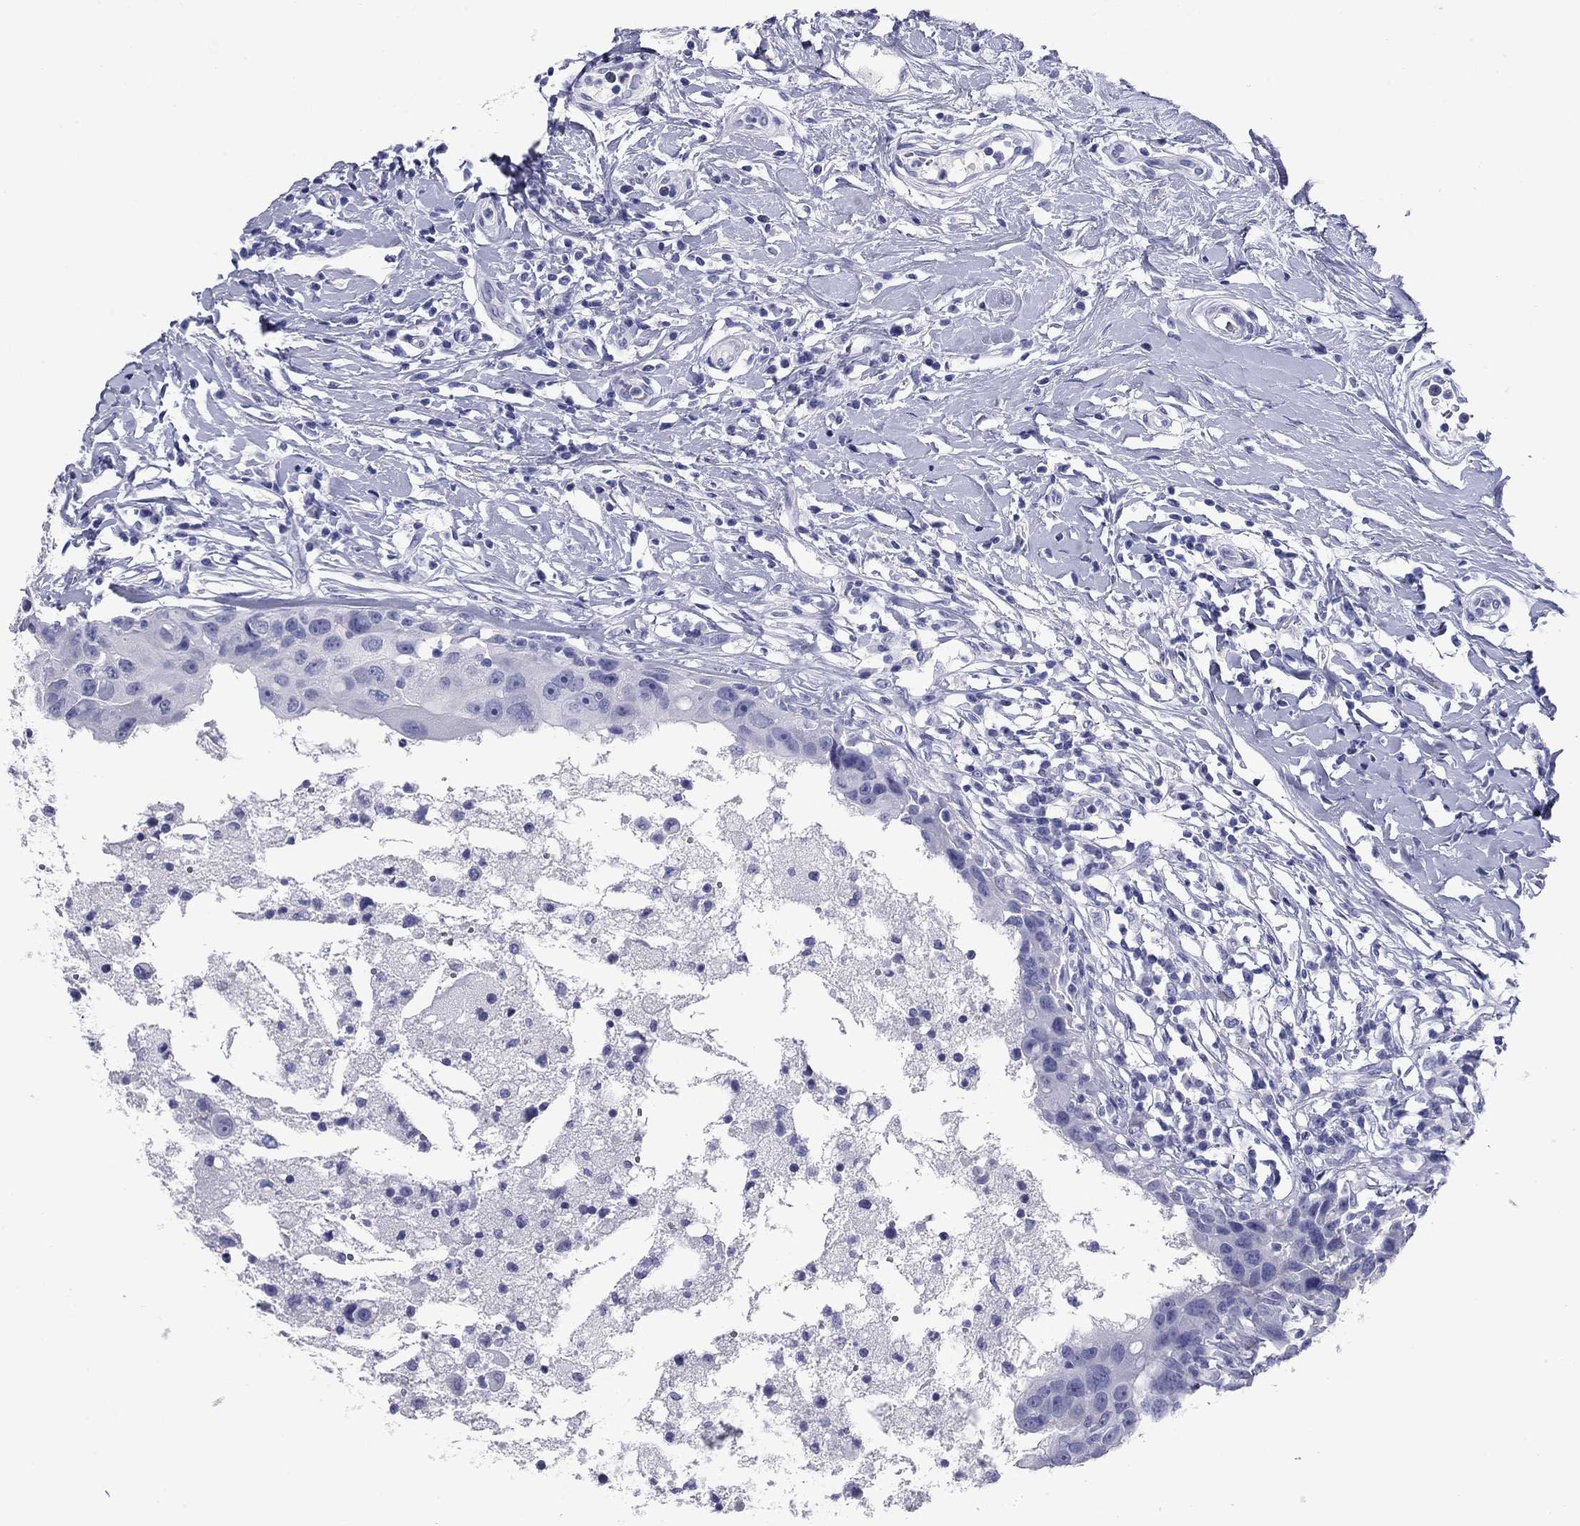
{"staining": {"intensity": "negative", "quantity": "none", "location": "none"}, "tissue": "breast cancer", "cell_type": "Tumor cells", "image_type": "cancer", "snomed": [{"axis": "morphology", "description": "Duct carcinoma"}, {"axis": "topography", "description": "Breast"}], "caption": "High power microscopy micrograph of an immunohistochemistry histopathology image of breast cancer, revealing no significant positivity in tumor cells.", "gene": "NPPA", "patient": {"sex": "female", "age": 27}}